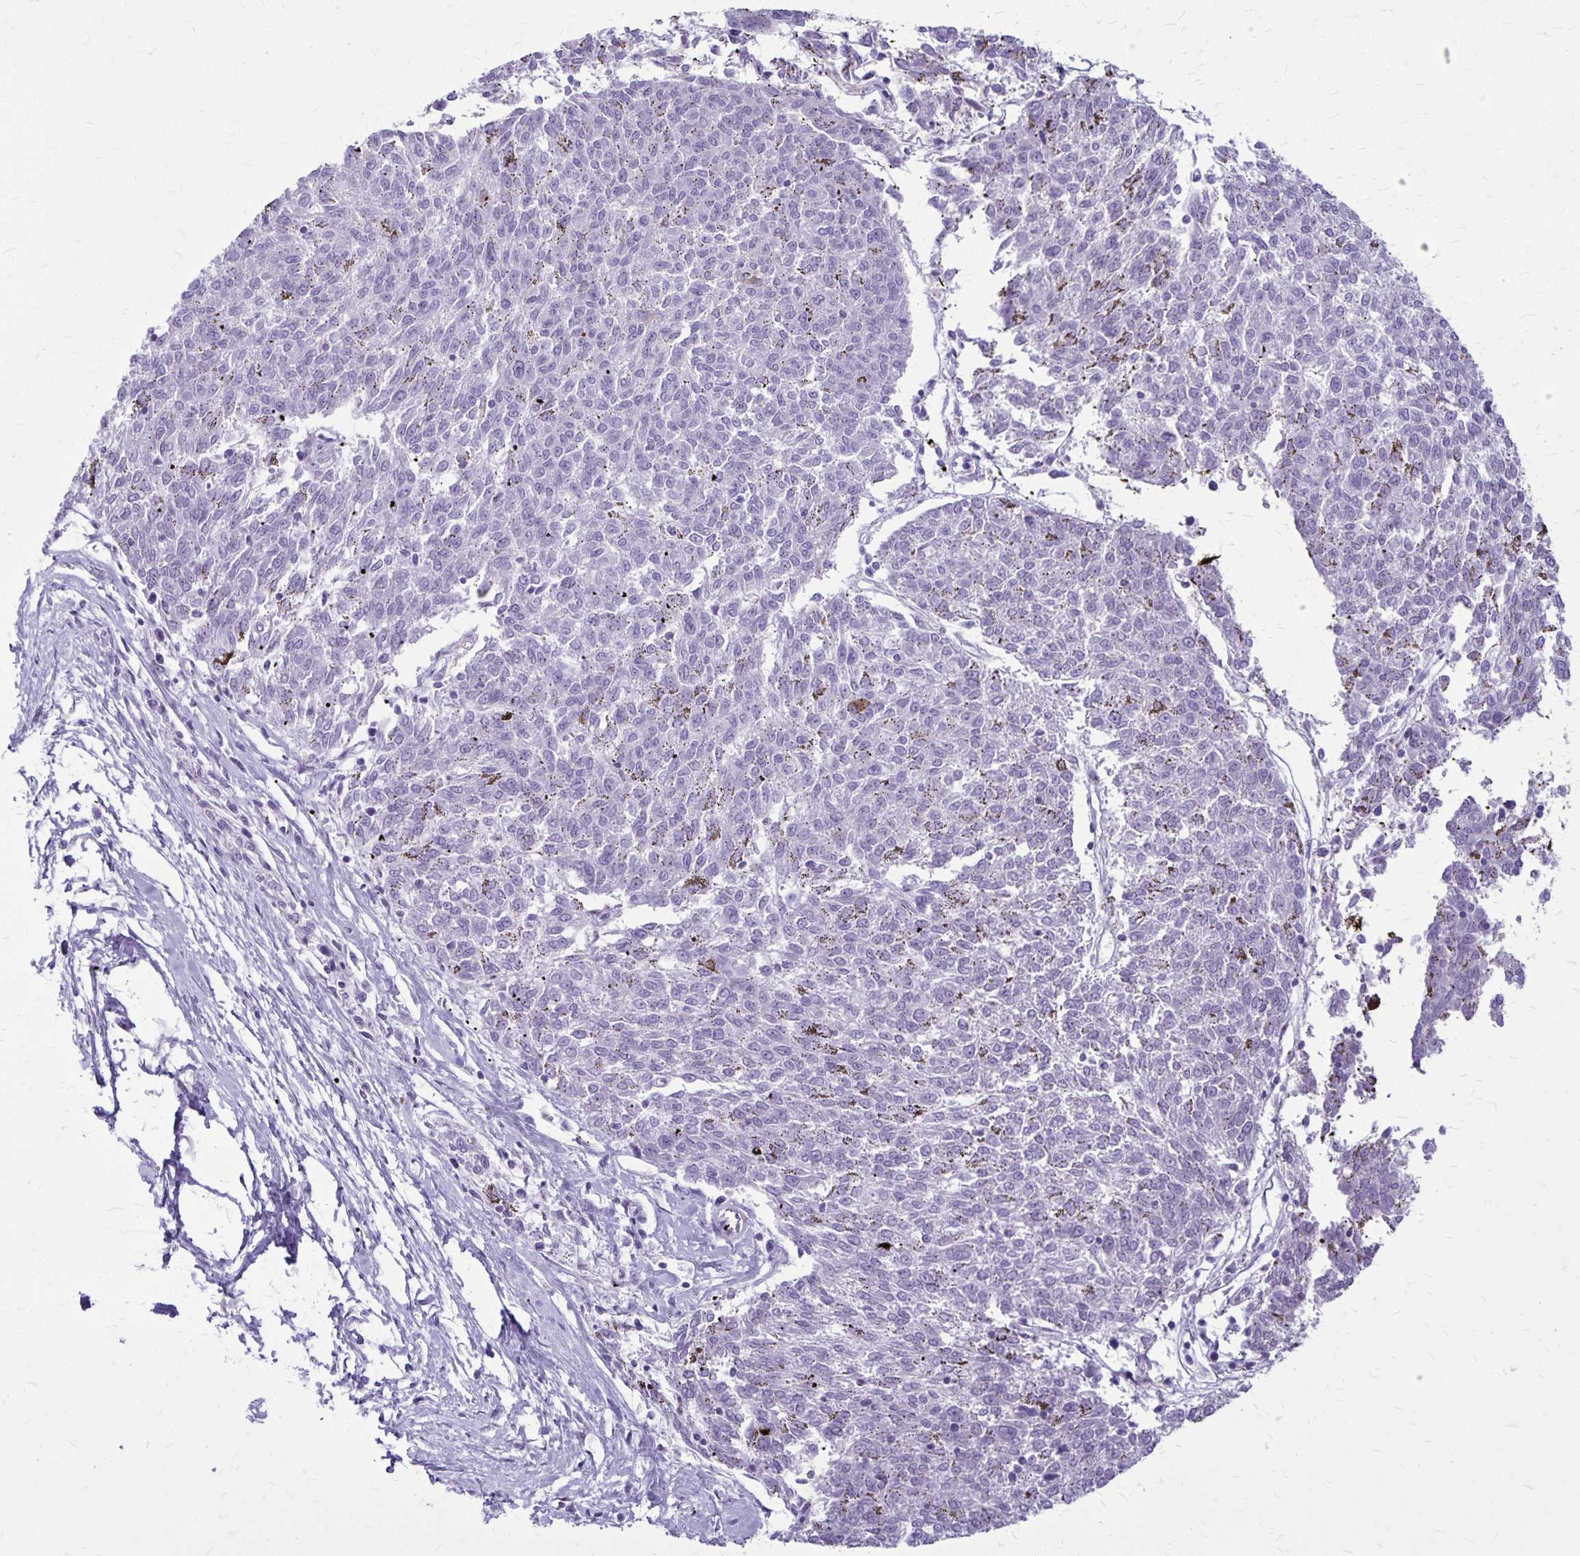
{"staining": {"intensity": "negative", "quantity": "none", "location": "none"}, "tissue": "melanoma", "cell_type": "Tumor cells", "image_type": "cancer", "snomed": [{"axis": "morphology", "description": "Malignant melanoma, NOS"}, {"axis": "topography", "description": "Skin"}], "caption": "Immunohistochemistry histopathology image of melanoma stained for a protein (brown), which reveals no staining in tumor cells.", "gene": "GP9", "patient": {"sex": "female", "age": 72}}